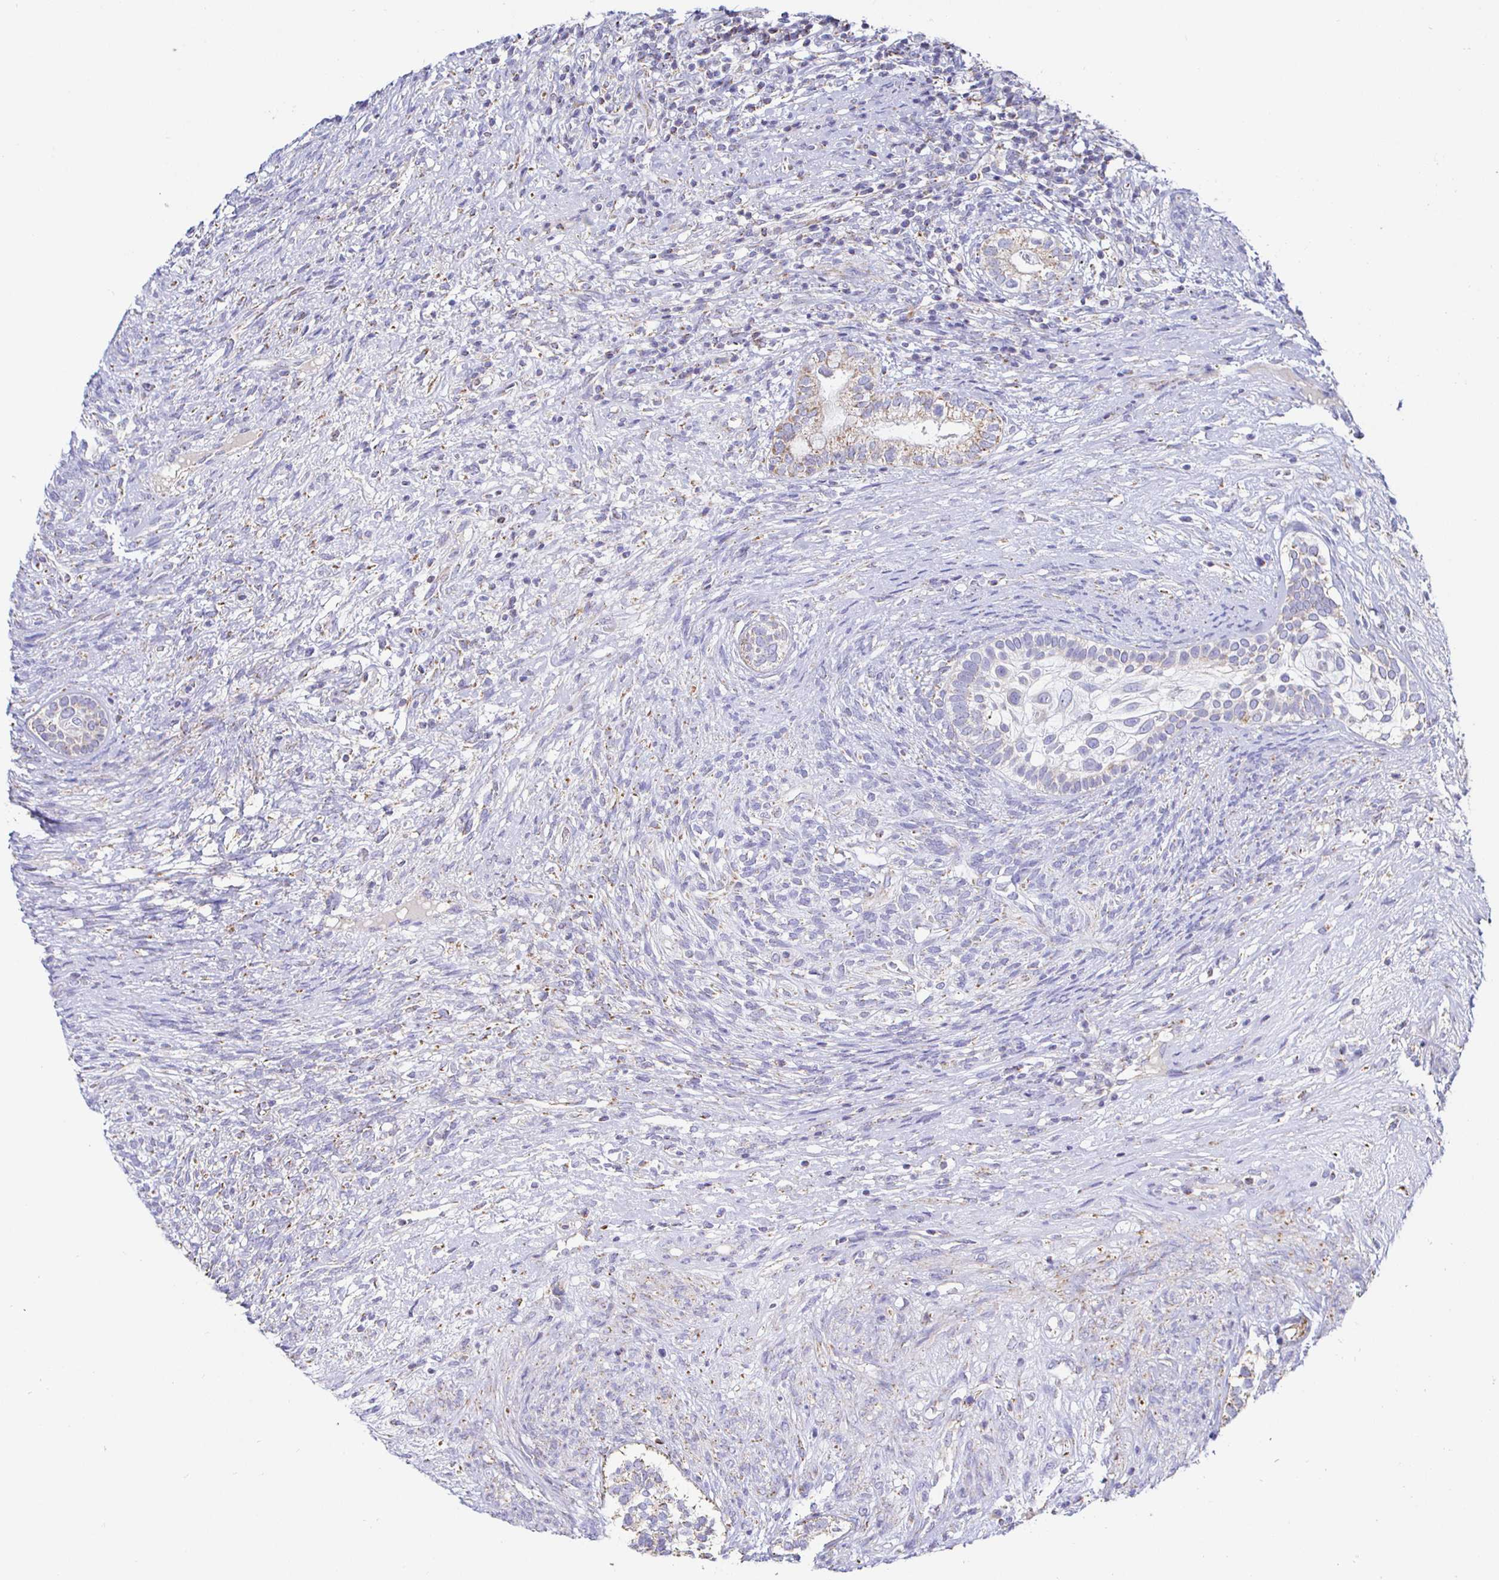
{"staining": {"intensity": "weak", "quantity": ">75%", "location": "cytoplasmic/membranous"}, "tissue": "testis cancer", "cell_type": "Tumor cells", "image_type": "cancer", "snomed": [{"axis": "morphology", "description": "Seminoma, NOS"}, {"axis": "morphology", "description": "Carcinoma, Embryonal, NOS"}, {"axis": "topography", "description": "Testis"}], "caption": "Immunohistochemical staining of testis cancer (embryonal carcinoma) demonstrates low levels of weak cytoplasmic/membranous expression in approximately >75% of tumor cells. Immunohistochemistry stains the protein in brown and the nuclei are stained blue.", "gene": "SYNGR4", "patient": {"sex": "male", "age": 41}}